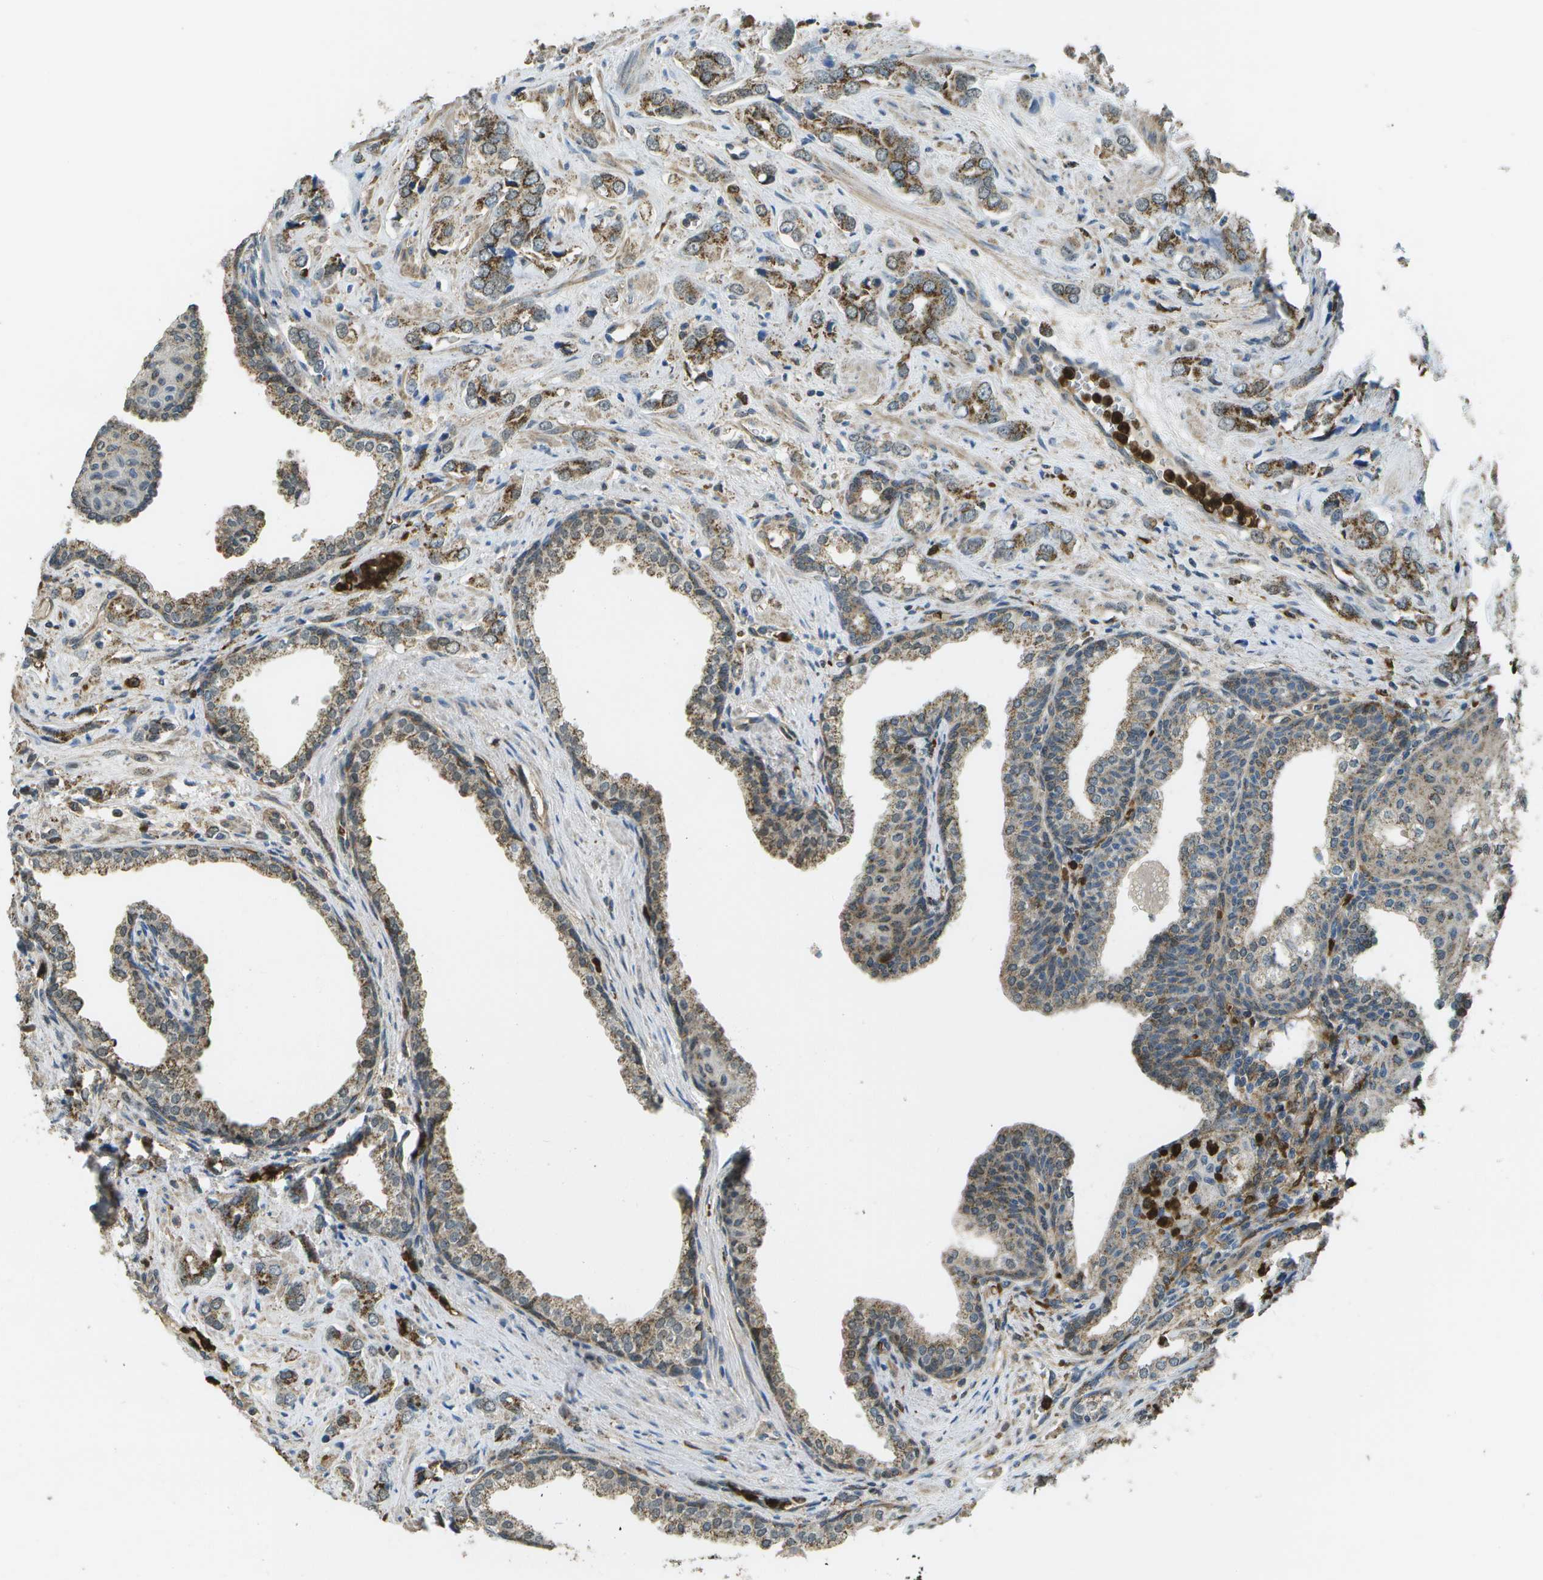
{"staining": {"intensity": "moderate", "quantity": ">75%", "location": "cytoplasmic/membranous"}, "tissue": "prostate cancer", "cell_type": "Tumor cells", "image_type": "cancer", "snomed": [{"axis": "morphology", "description": "Adenocarcinoma, High grade"}, {"axis": "topography", "description": "Prostate"}], "caption": "High-grade adenocarcinoma (prostate) stained with DAB (3,3'-diaminobenzidine) IHC reveals medium levels of moderate cytoplasmic/membranous positivity in approximately >75% of tumor cells. Nuclei are stained in blue.", "gene": "CACHD1", "patient": {"sex": "male", "age": 64}}